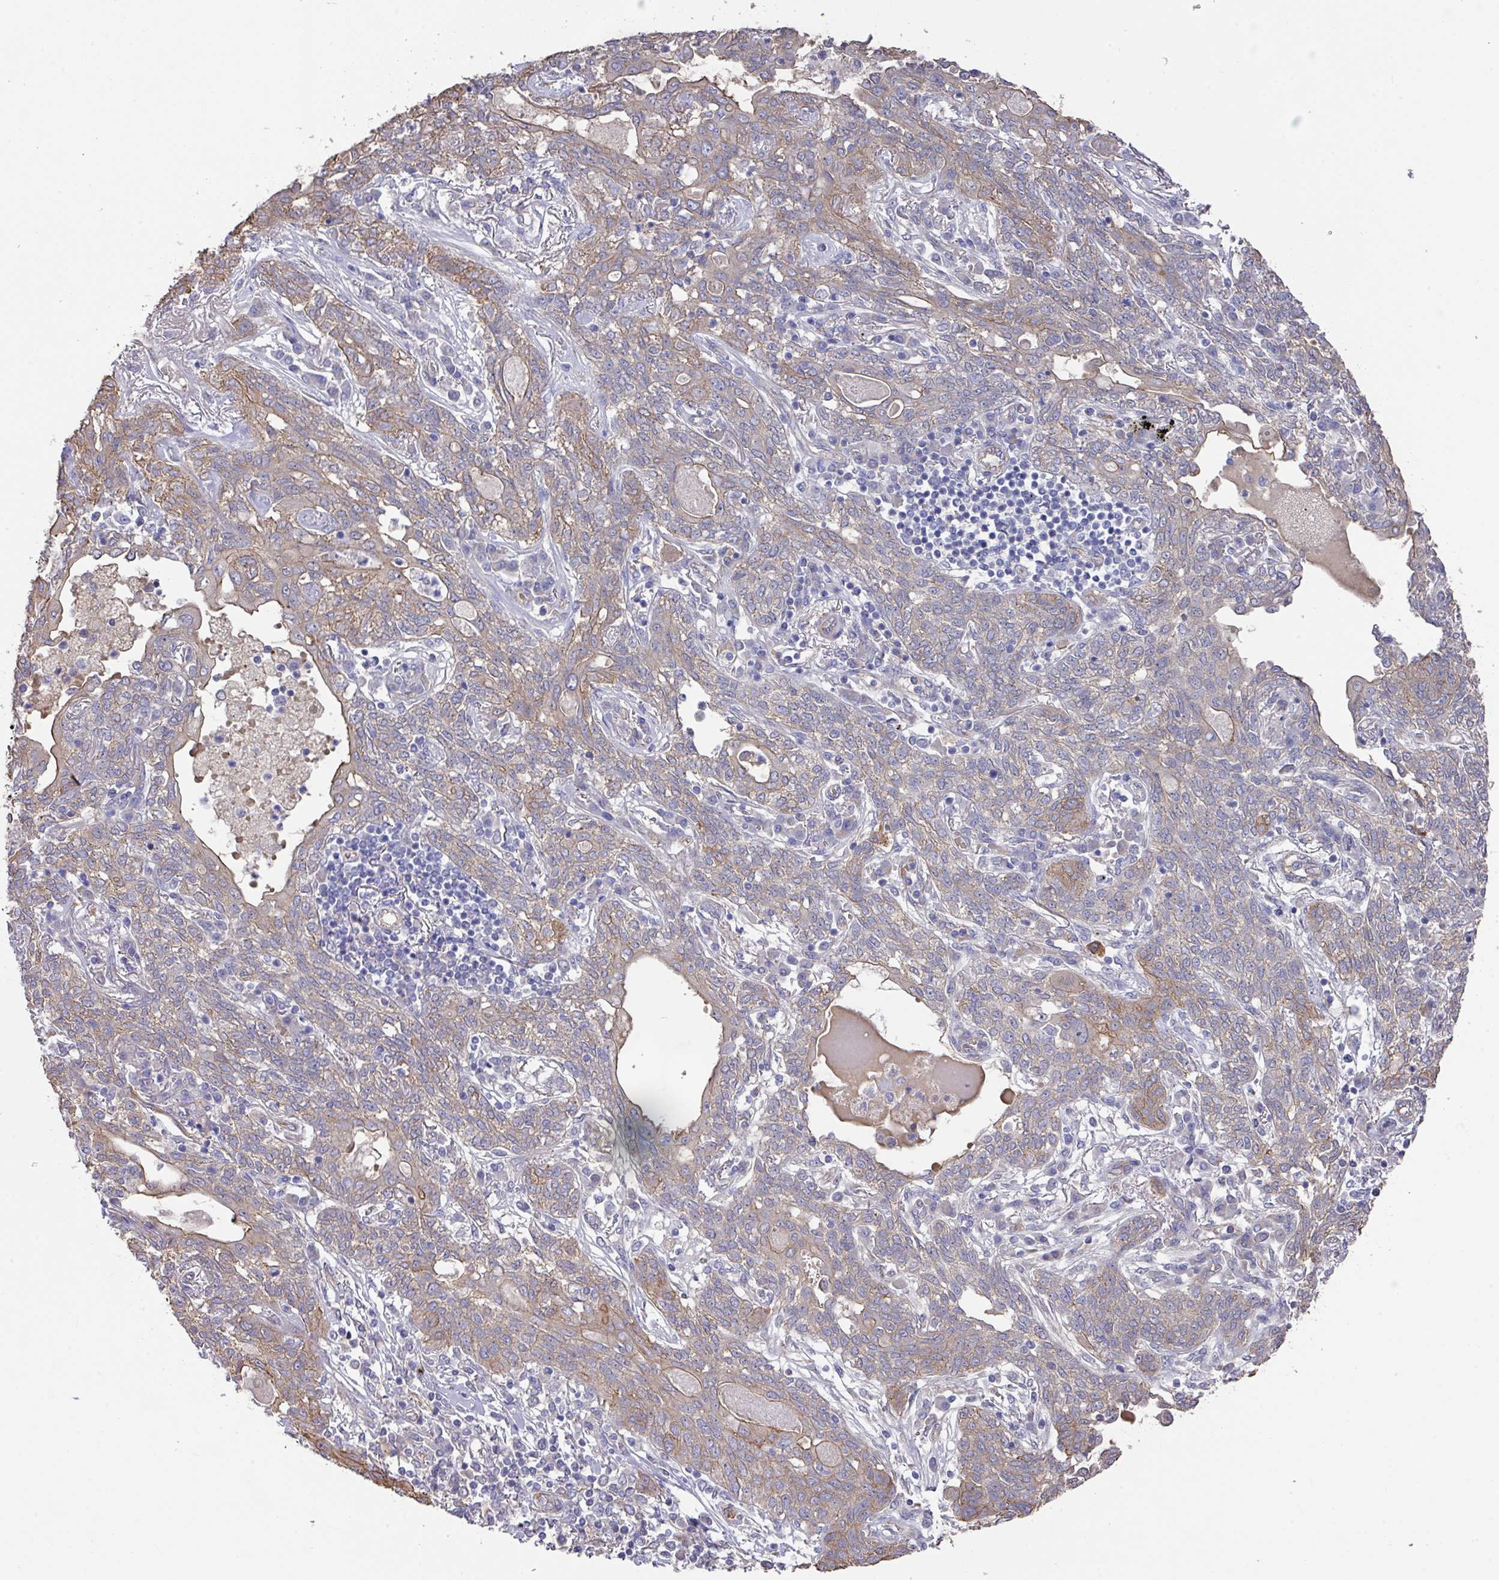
{"staining": {"intensity": "weak", "quantity": "25%-75%", "location": "cytoplasmic/membranous"}, "tissue": "lung cancer", "cell_type": "Tumor cells", "image_type": "cancer", "snomed": [{"axis": "morphology", "description": "Squamous cell carcinoma, NOS"}, {"axis": "topography", "description": "Lung"}], "caption": "This is a photomicrograph of immunohistochemistry staining of squamous cell carcinoma (lung), which shows weak staining in the cytoplasmic/membranous of tumor cells.", "gene": "PRR5", "patient": {"sex": "female", "age": 70}}